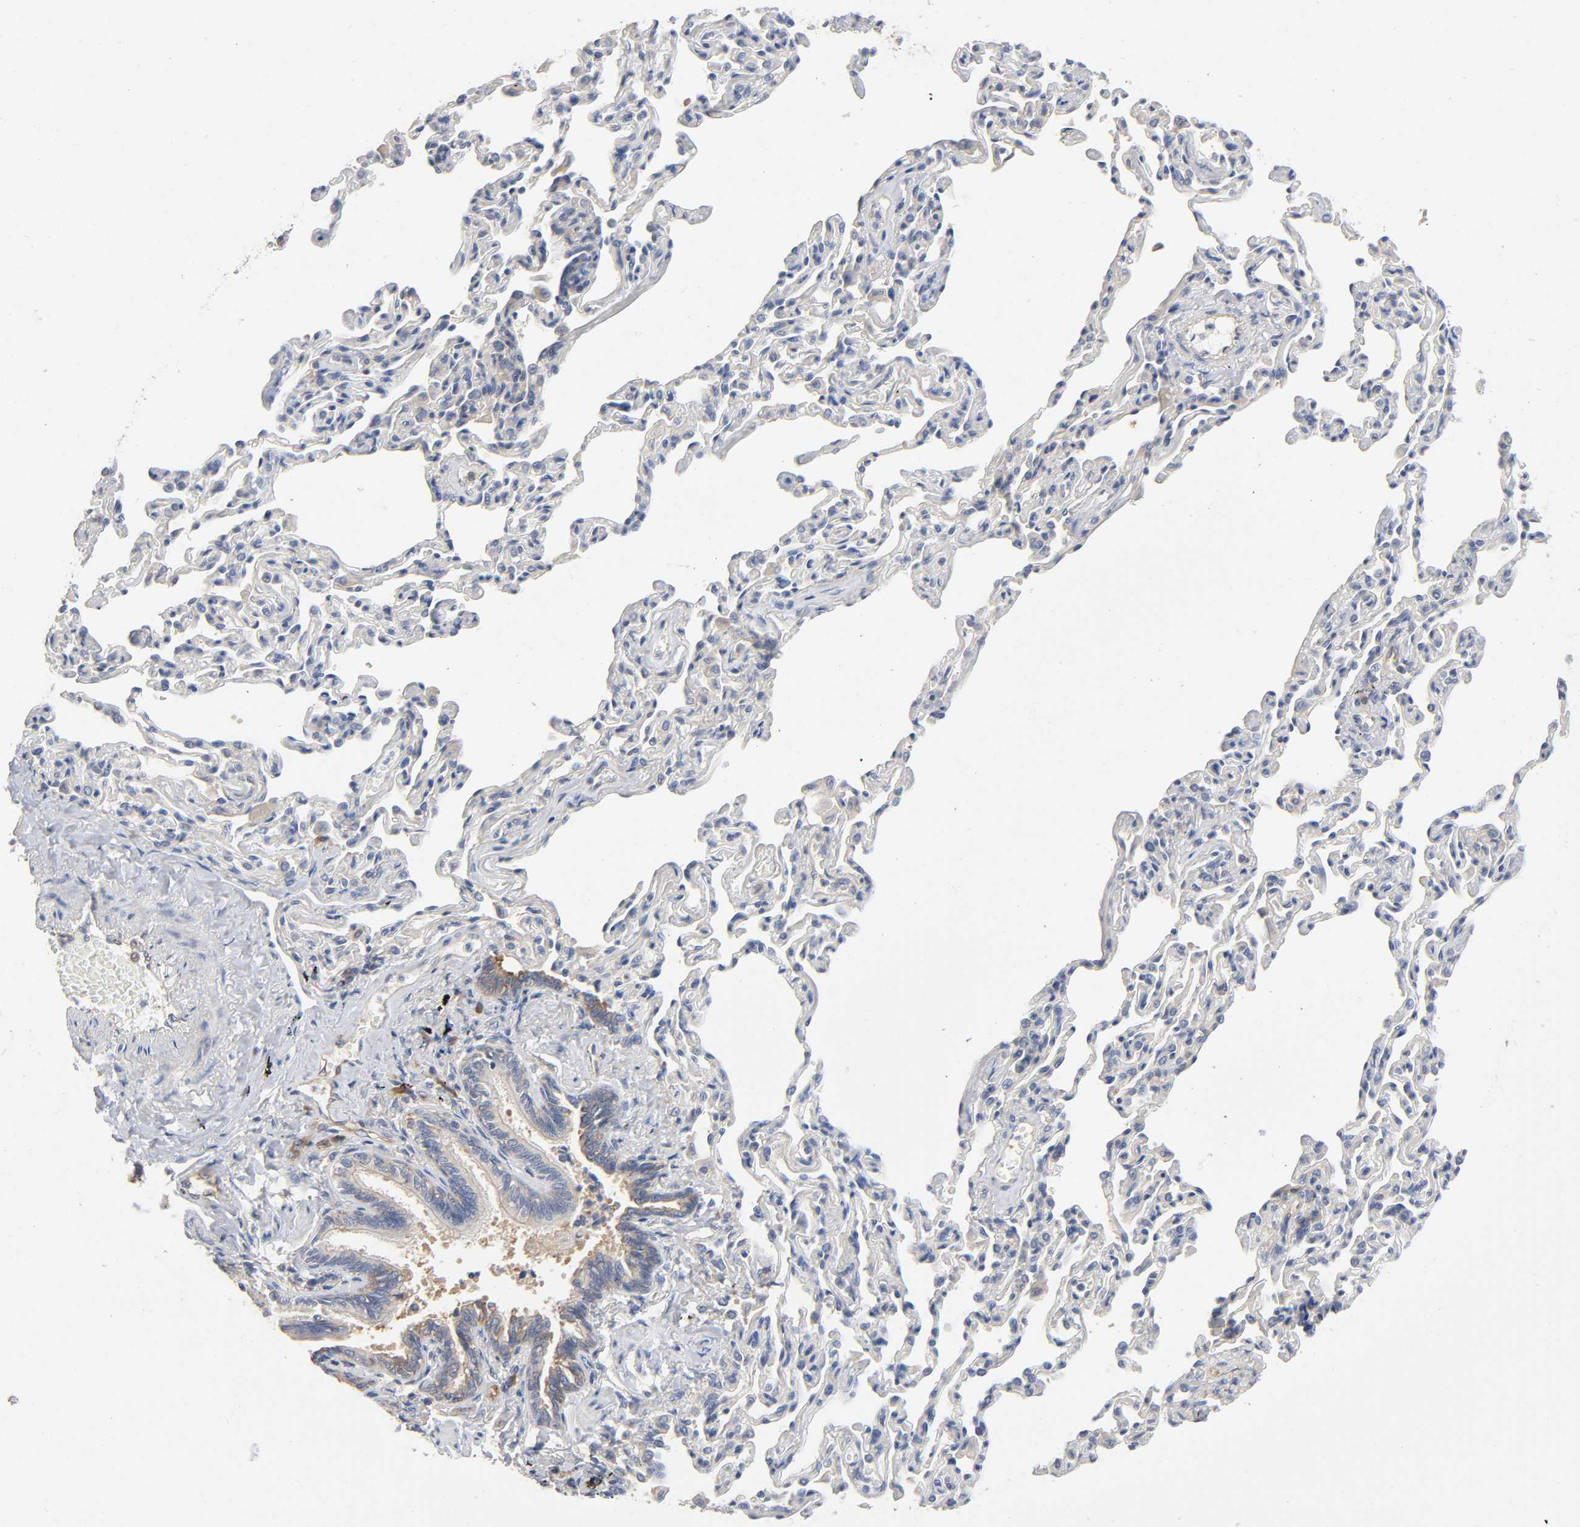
{"staining": {"intensity": "weak", "quantity": ">75%", "location": "cytoplasmic/membranous"}, "tissue": "bronchus", "cell_type": "Respiratory epithelial cells", "image_type": "normal", "snomed": [{"axis": "morphology", "description": "Normal tissue, NOS"}, {"axis": "topography", "description": "Lung"}], "caption": "Approximately >75% of respiratory epithelial cells in normal human bronchus reveal weak cytoplasmic/membranous protein expression as visualized by brown immunohistochemical staining.", "gene": "IQCJ", "patient": {"sex": "male", "age": 64}}